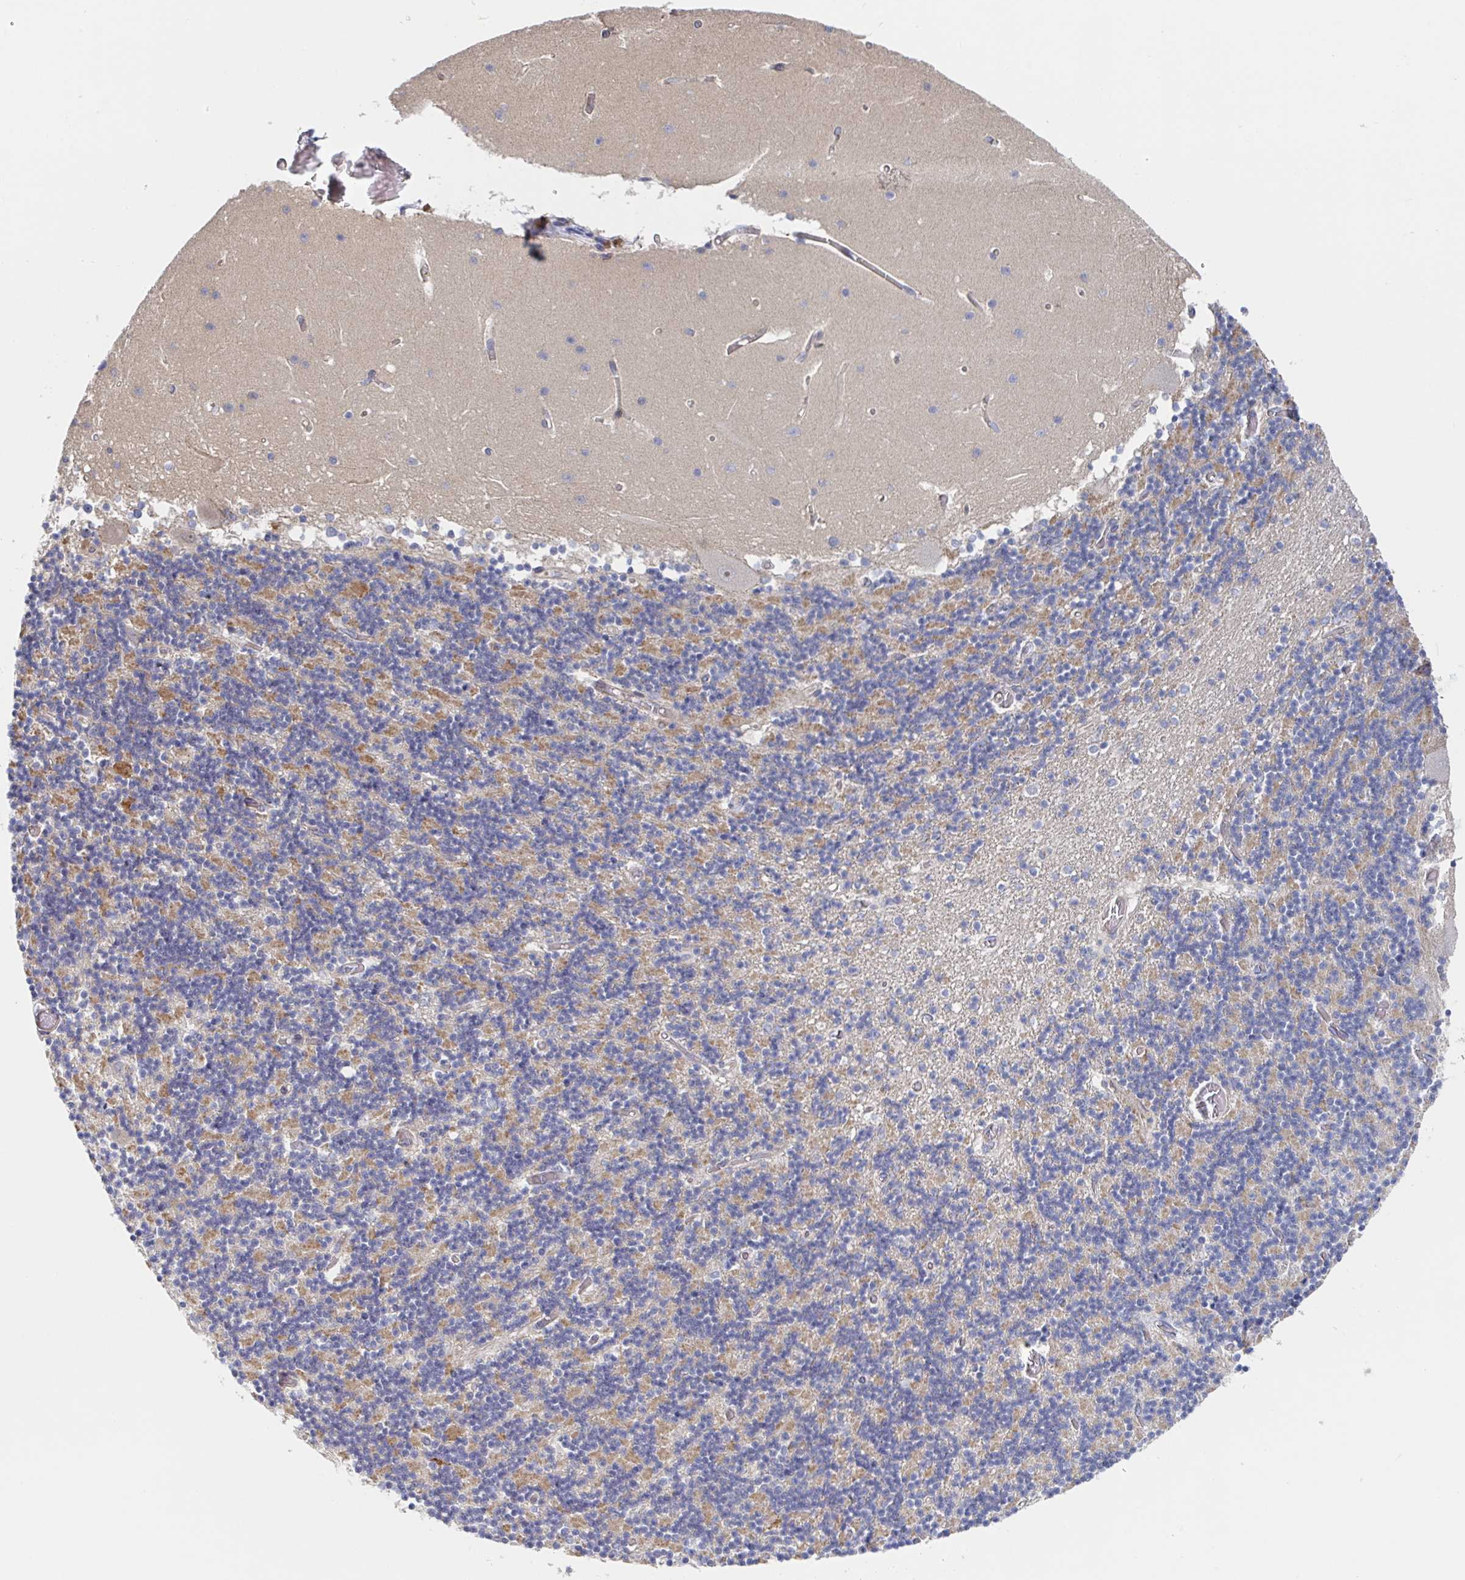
{"staining": {"intensity": "strong", "quantity": "<25%", "location": "cytoplasmic/membranous"}, "tissue": "cerebellum", "cell_type": "Cells in granular layer", "image_type": "normal", "snomed": [{"axis": "morphology", "description": "Normal tissue, NOS"}, {"axis": "topography", "description": "Cerebellum"}], "caption": "This photomicrograph demonstrates immunohistochemistry staining of unremarkable cerebellum, with medium strong cytoplasmic/membranous staining in approximately <25% of cells in granular layer.", "gene": "DHRS12", "patient": {"sex": "female", "age": 28}}